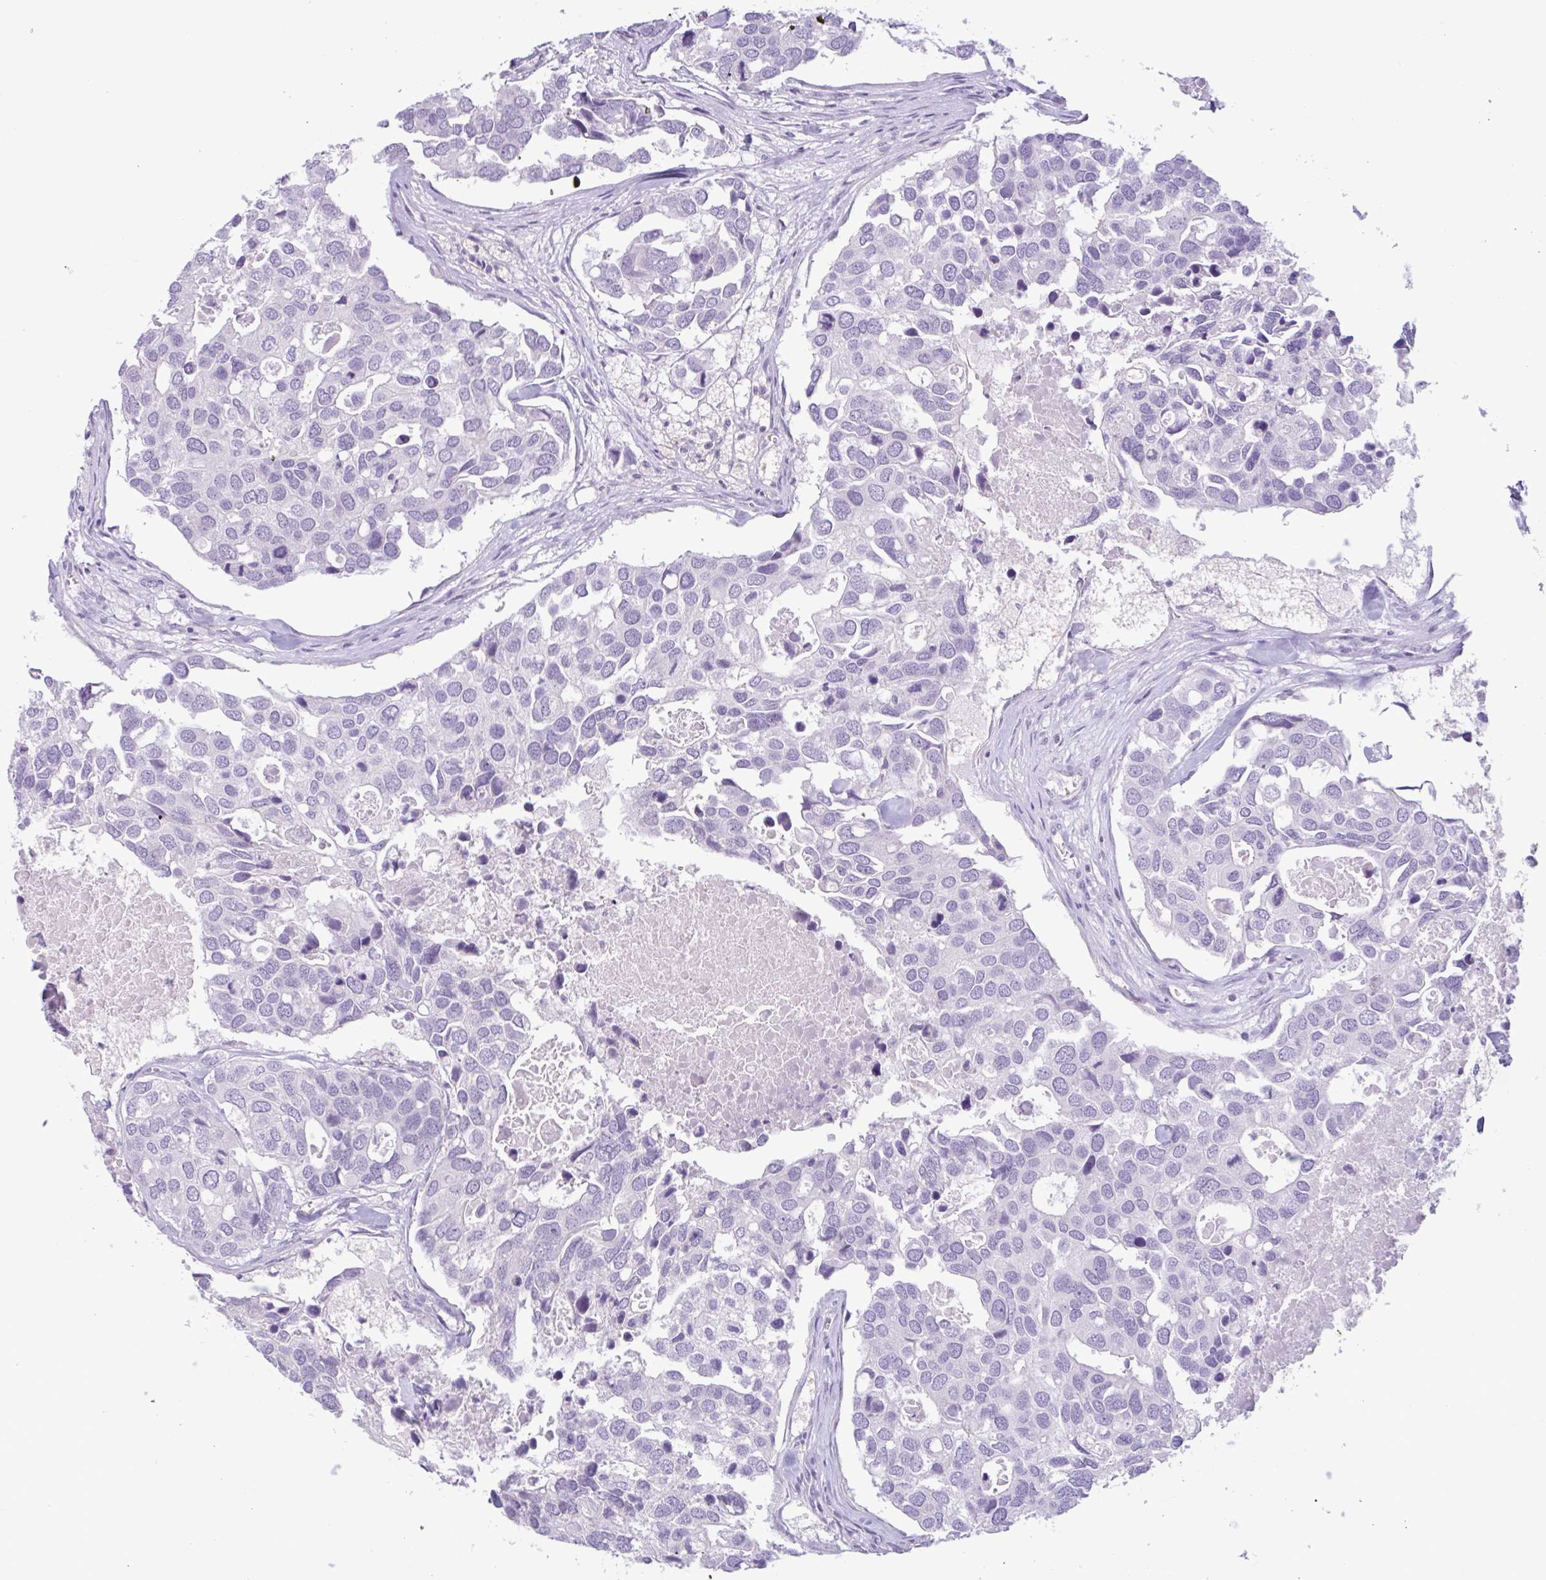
{"staining": {"intensity": "negative", "quantity": "none", "location": "none"}, "tissue": "breast cancer", "cell_type": "Tumor cells", "image_type": "cancer", "snomed": [{"axis": "morphology", "description": "Duct carcinoma"}, {"axis": "topography", "description": "Breast"}], "caption": "Human breast cancer stained for a protein using IHC shows no positivity in tumor cells.", "gene": "CTSE", "patient": {"sex": "female", "age": 83}}